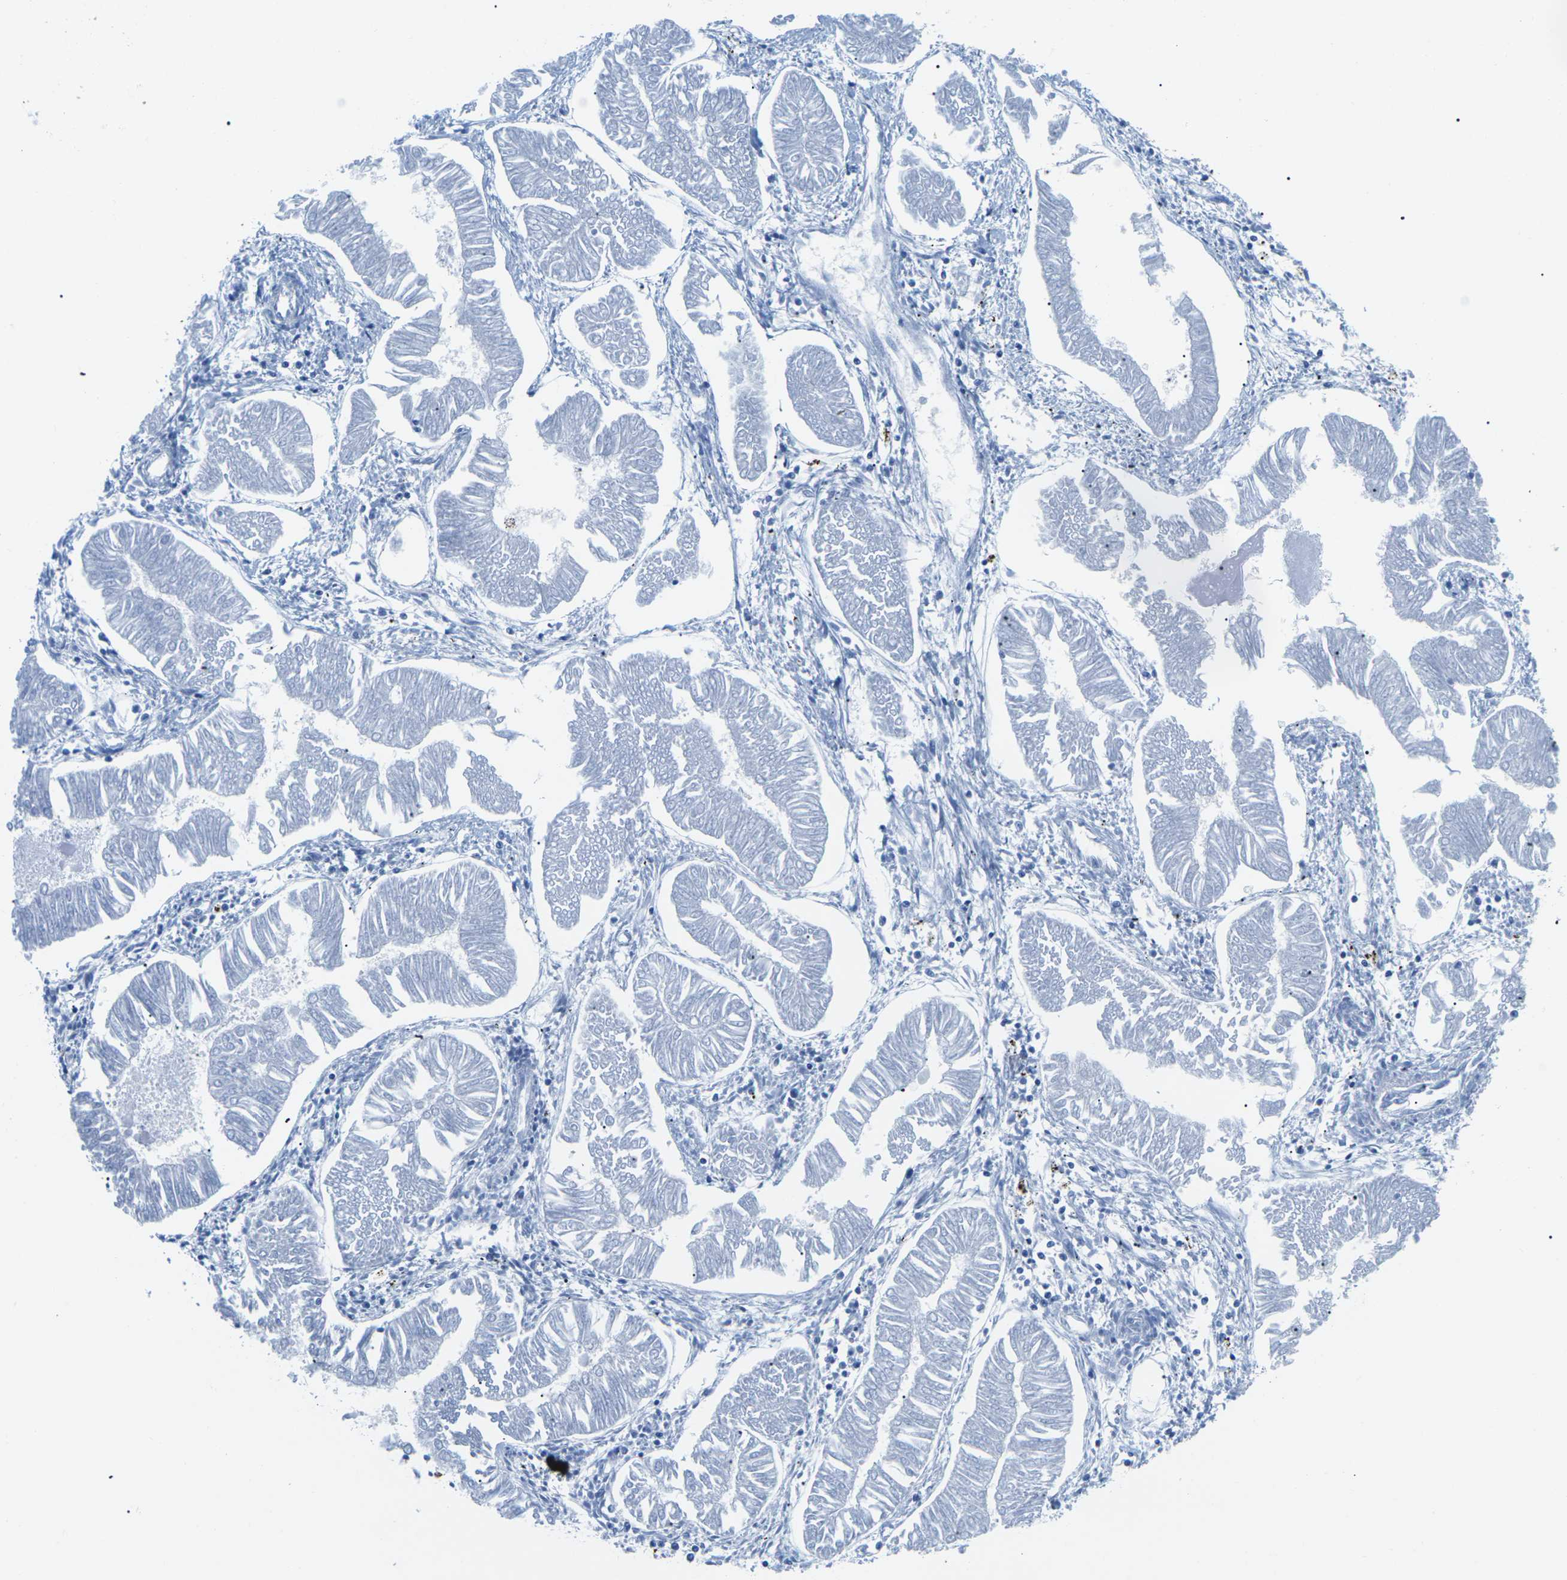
{"staining": {"intensity": "negative", "quantity": "none", "location": "none"}, "tissue": "endometrial cancer", "cell_type": "Tumor cells", "image_type": "cancer", "snomed": [{"axis": "morphology", "description": "Adenocarcinoma, NOS"}, {"axis": "topography", "description": "Endometrium"}], "caption": "Immunohistochemistry (IHC) photomicrograph of neoplastic tissue: human adenocarcinoma (endometrial) stained with DAB (3,3'-diaminobenzidine) displays no significant protein staining in tumor cells.", "gene": "SLC12A1", "patient": {"sex": "female", "age": 53}}